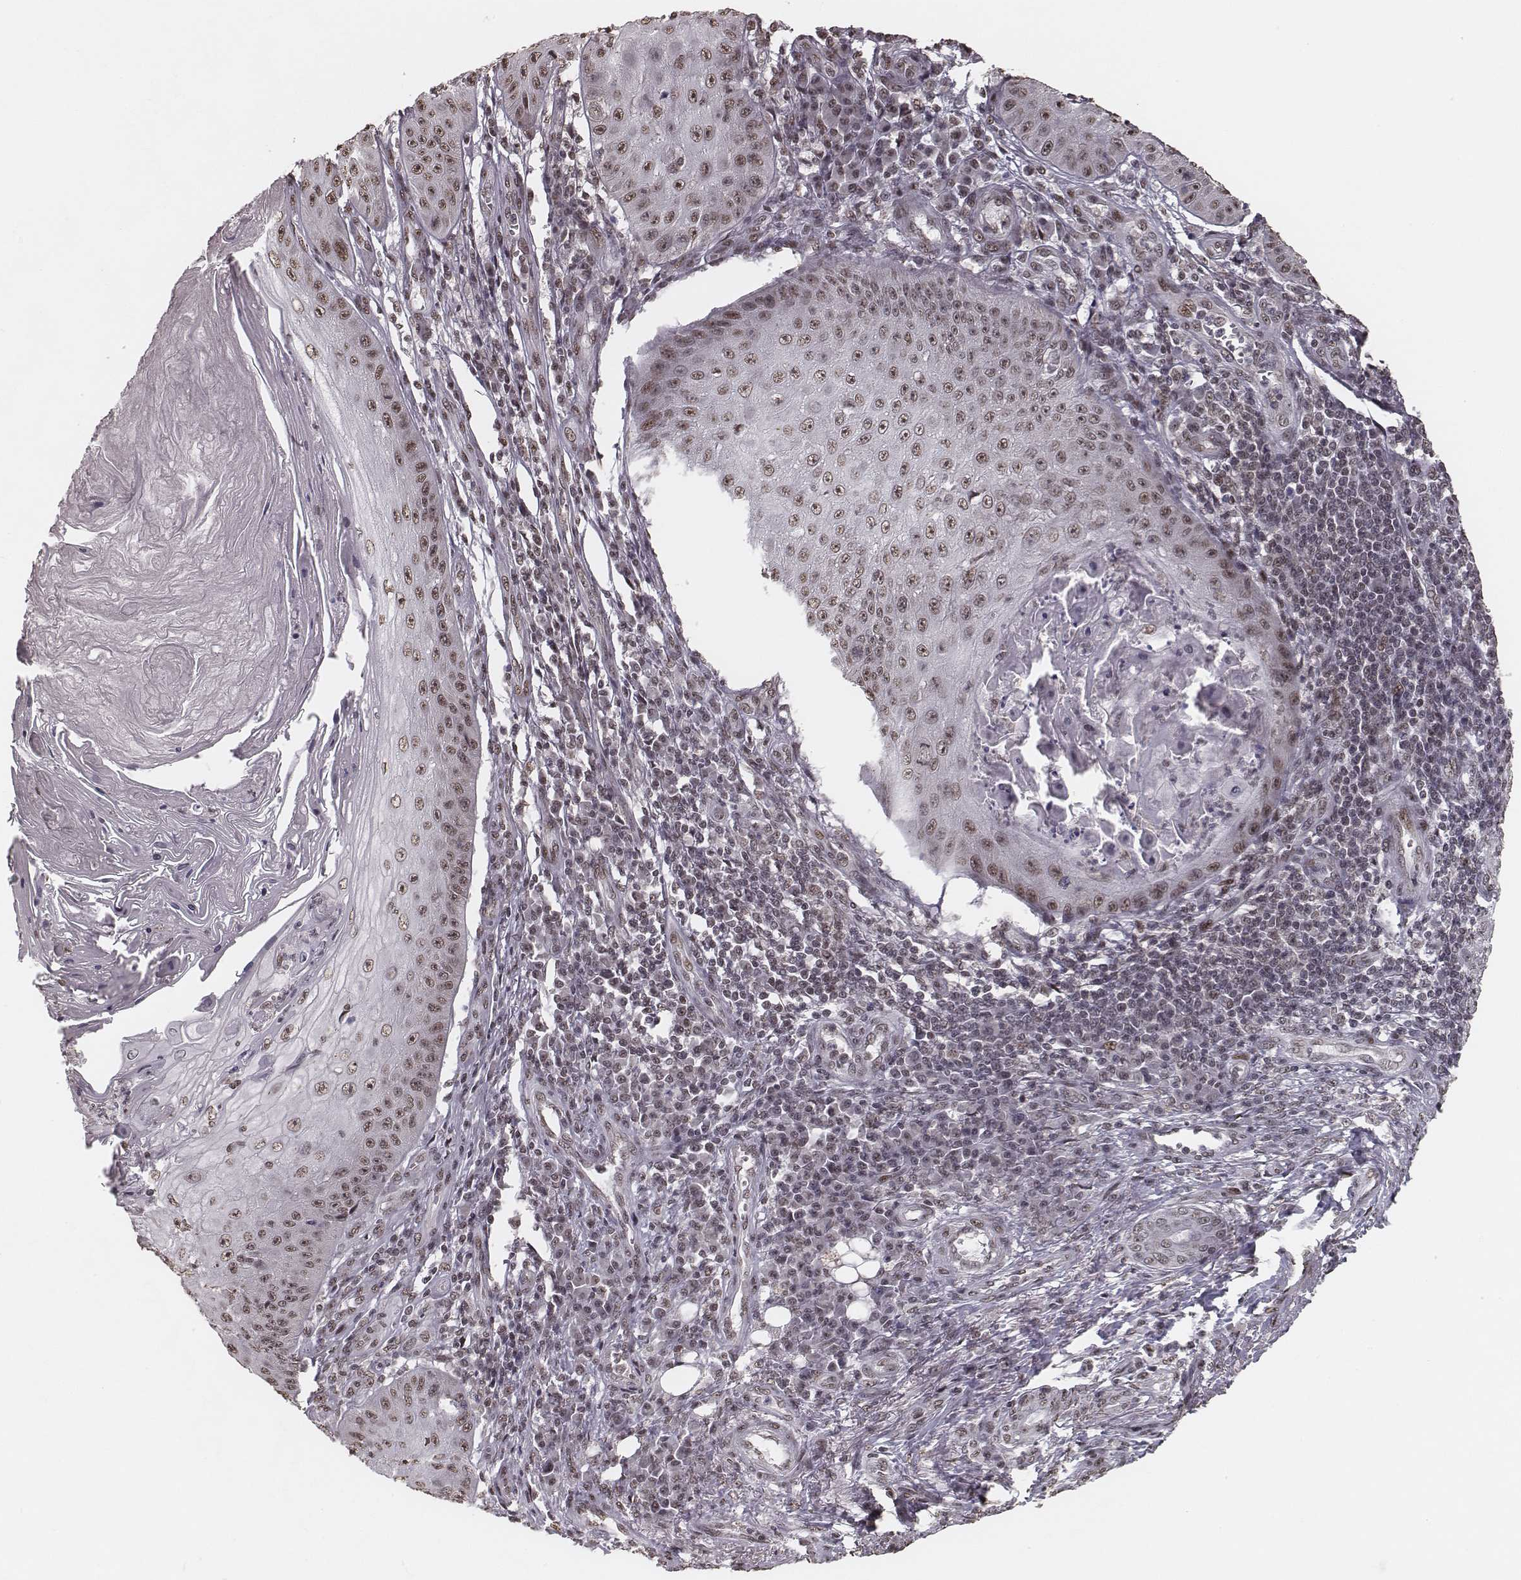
{"staining": {"intensity": "weak", "quantity": ">75%", "location": "nuclear"}, "tissue": "skin cancer", "cell_type": "Tumor cells", "image_type": "cancer", "snomed": [{"axis": "morphology", "description": "Squamous cell carcinoma, NOS"}, {"axis": "topography", "description": "Skin"}], "caption": "An image showing weak nuclear staining in approximately >75% of tumor cells in skin squamous cell carcinoma, as visualized by brown immunohistochemical staining.", "gene": "HMGA2", "patient": {"sex": "male", "age": 70}}